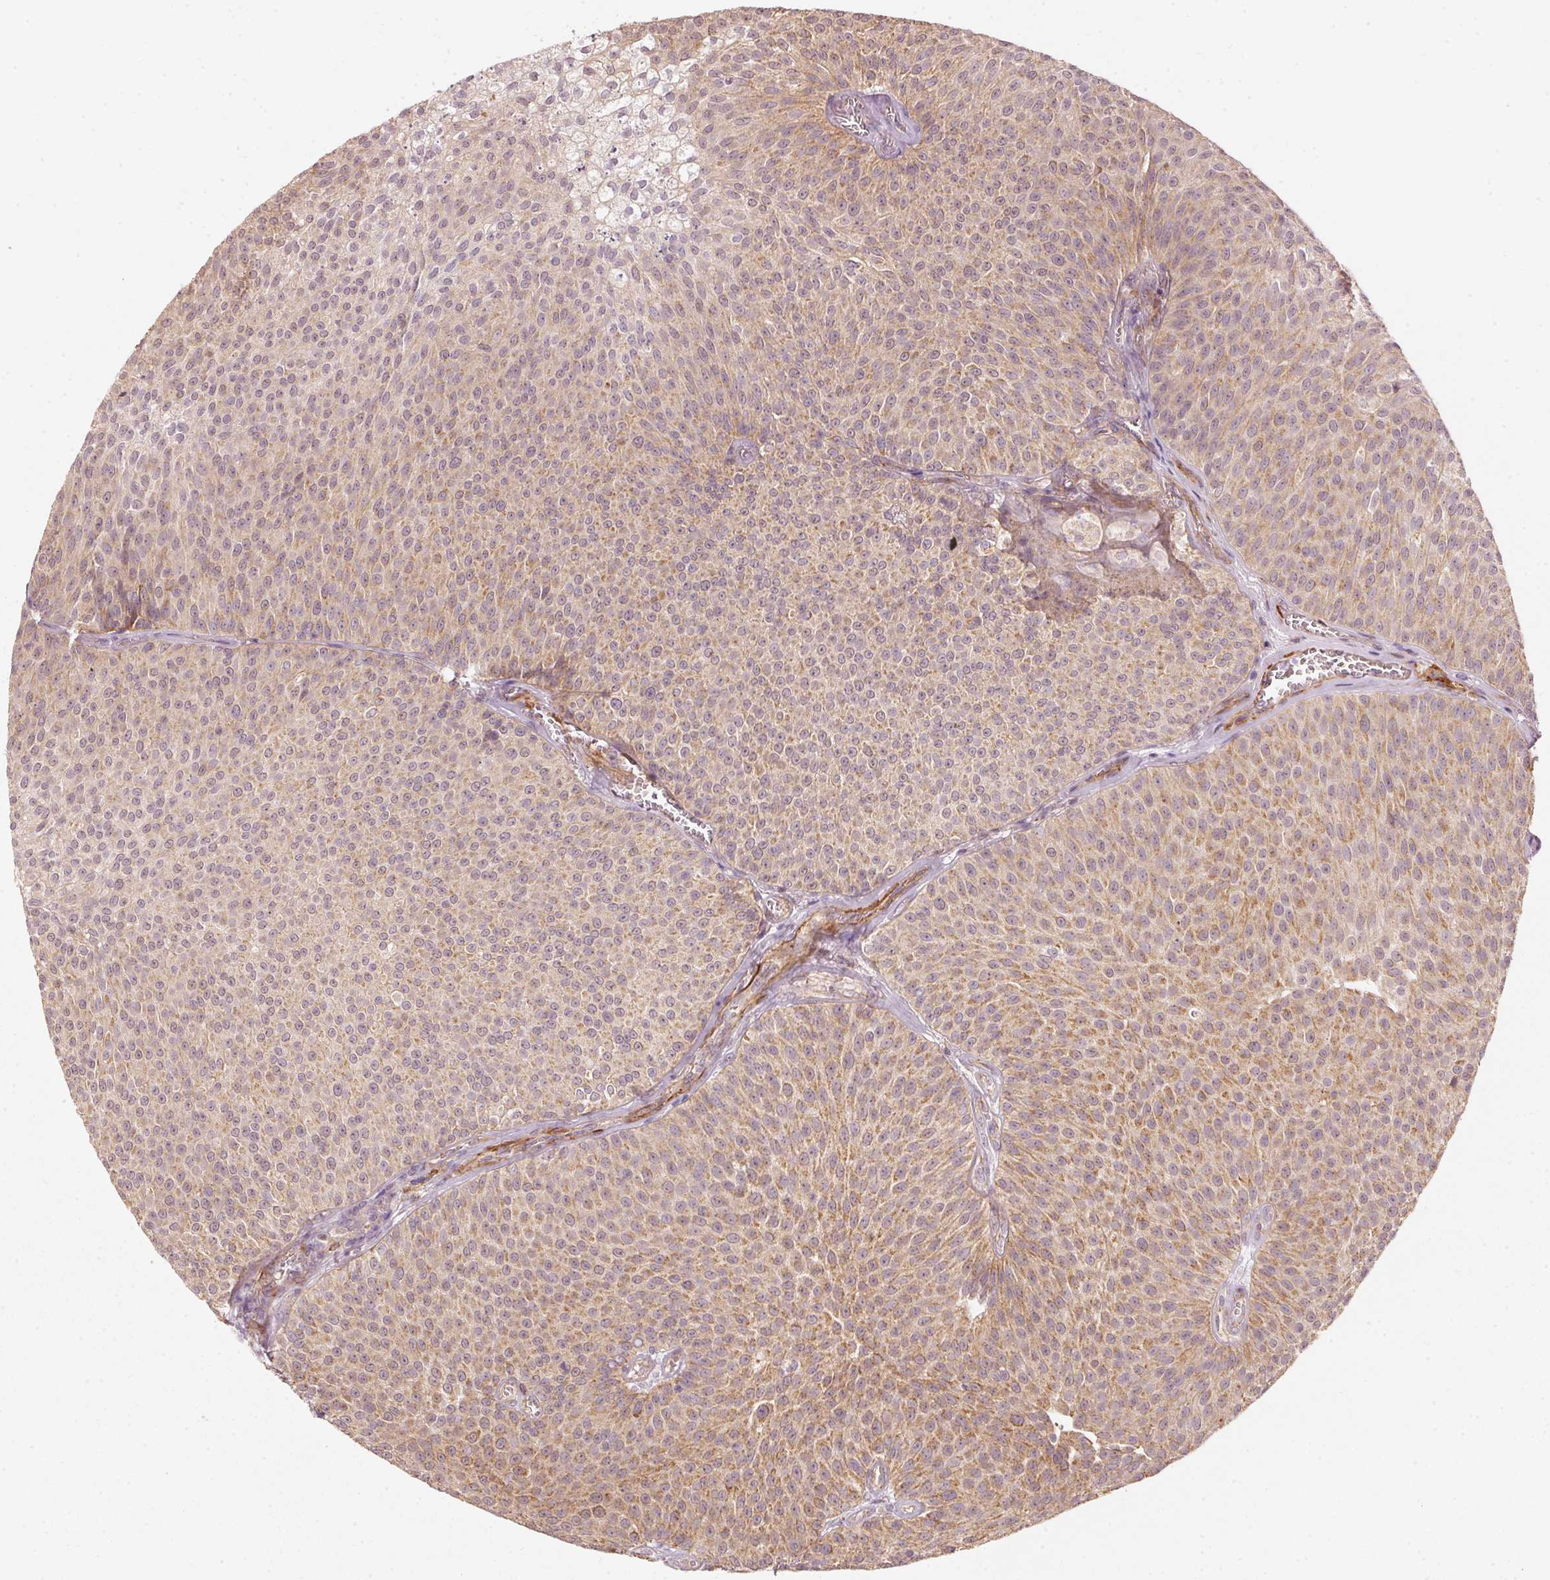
{"staining": {"intensity": "moderate", "quantity": ">75%", "location": "cytoplasmic/membranous"}, "tissue": "urothelial cancer", "cell_type": "Tumor cells", "image_type": "cancer", "snomed": [{"axis": "morphology", "description": "Urothelial carcinoma, Low grade"}, {"axis": "topography", "description": "Urinary bladder"}], "caption": "Immunohistochemical staining of human urothelial carcinoma (low-grade) exhibits medium levels of moderate cytoplasmic/membranous positivity in approximately >75% of tumor cells.", "gene": "ARHGAP22", "patient": {"sex": "female", "age": 79}}